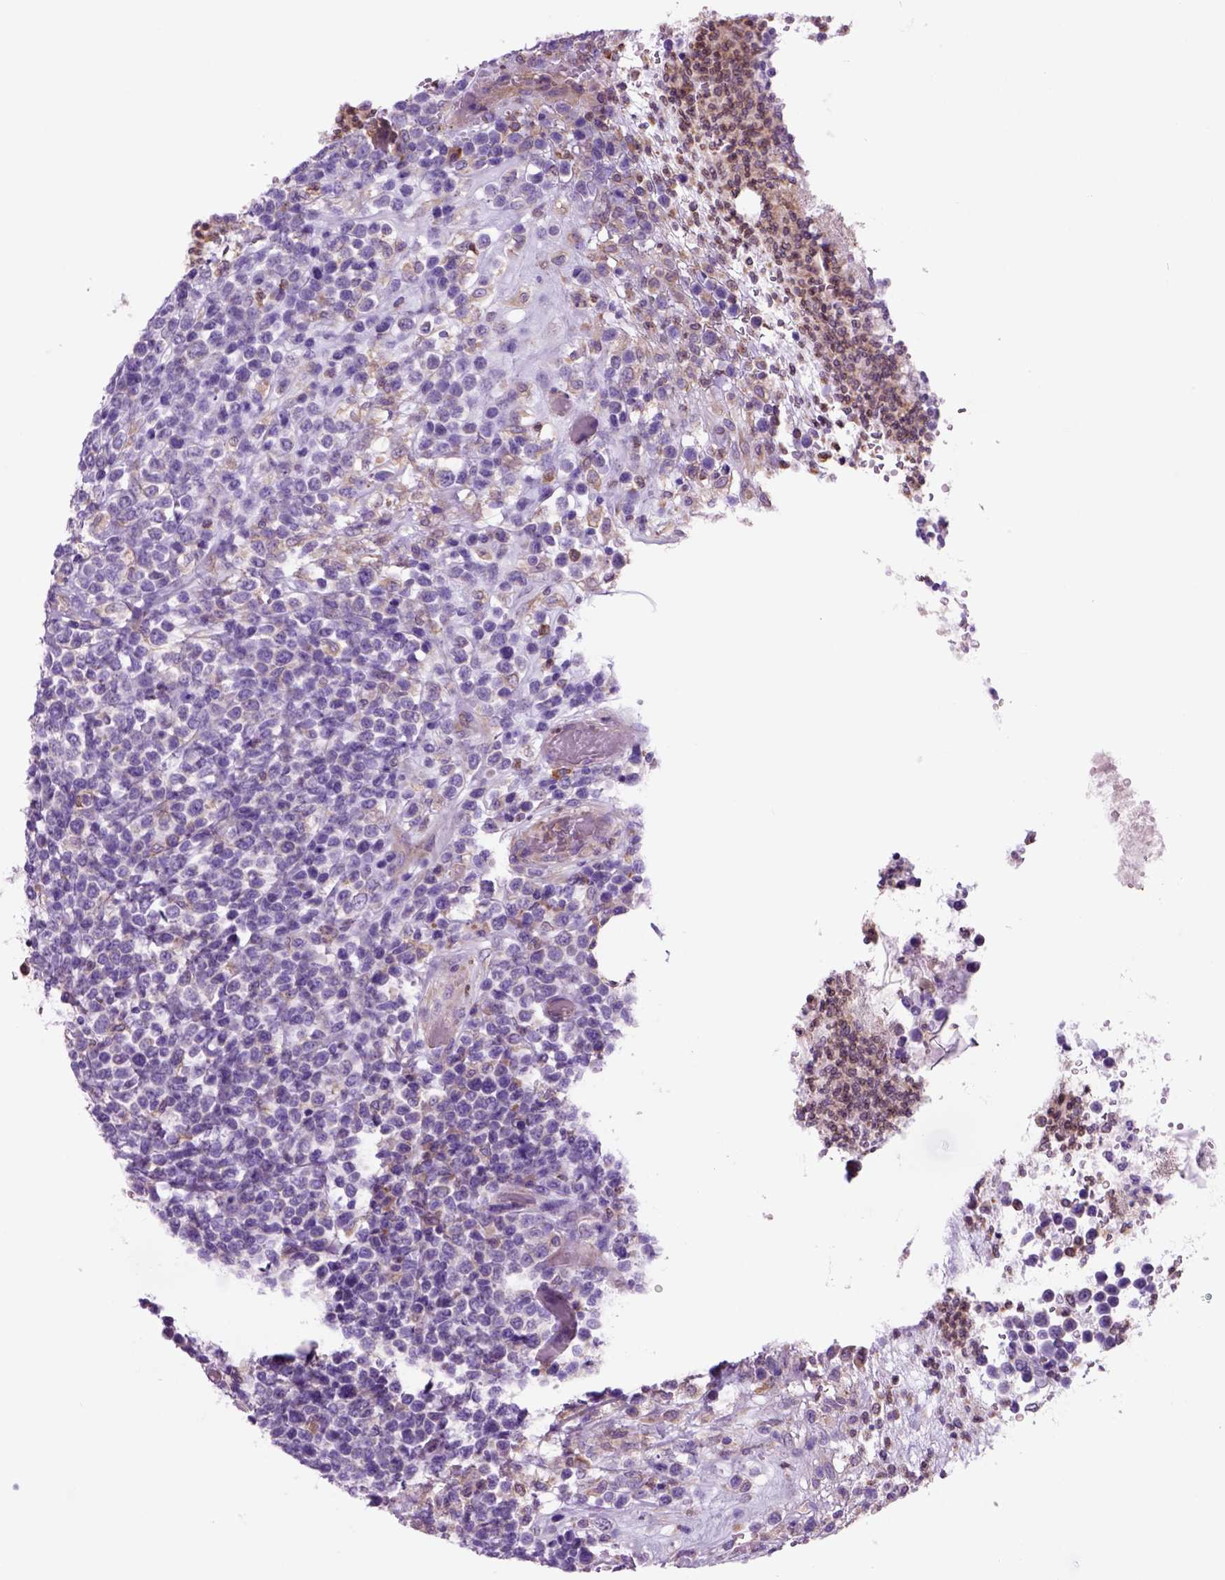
{"staining": {"intensity": "negative", "quantity": "none", "location": "none"}, "tissue": "lymphoma", "cell_type": "Tumor cells", "image_type": "cancer", "snomed": [{"axis": "morphology", "description": "Malignant lymphoma, non-Hodgkin's type, High grade"}, {"axis": "topography", "description": "Soft tissue"}], "caption": "Human lymphoma stained for a protein using IHC shows no expression in tumor cells.", "gene": "PIAS3", "patient": {"sex": "female", "age": 56}}